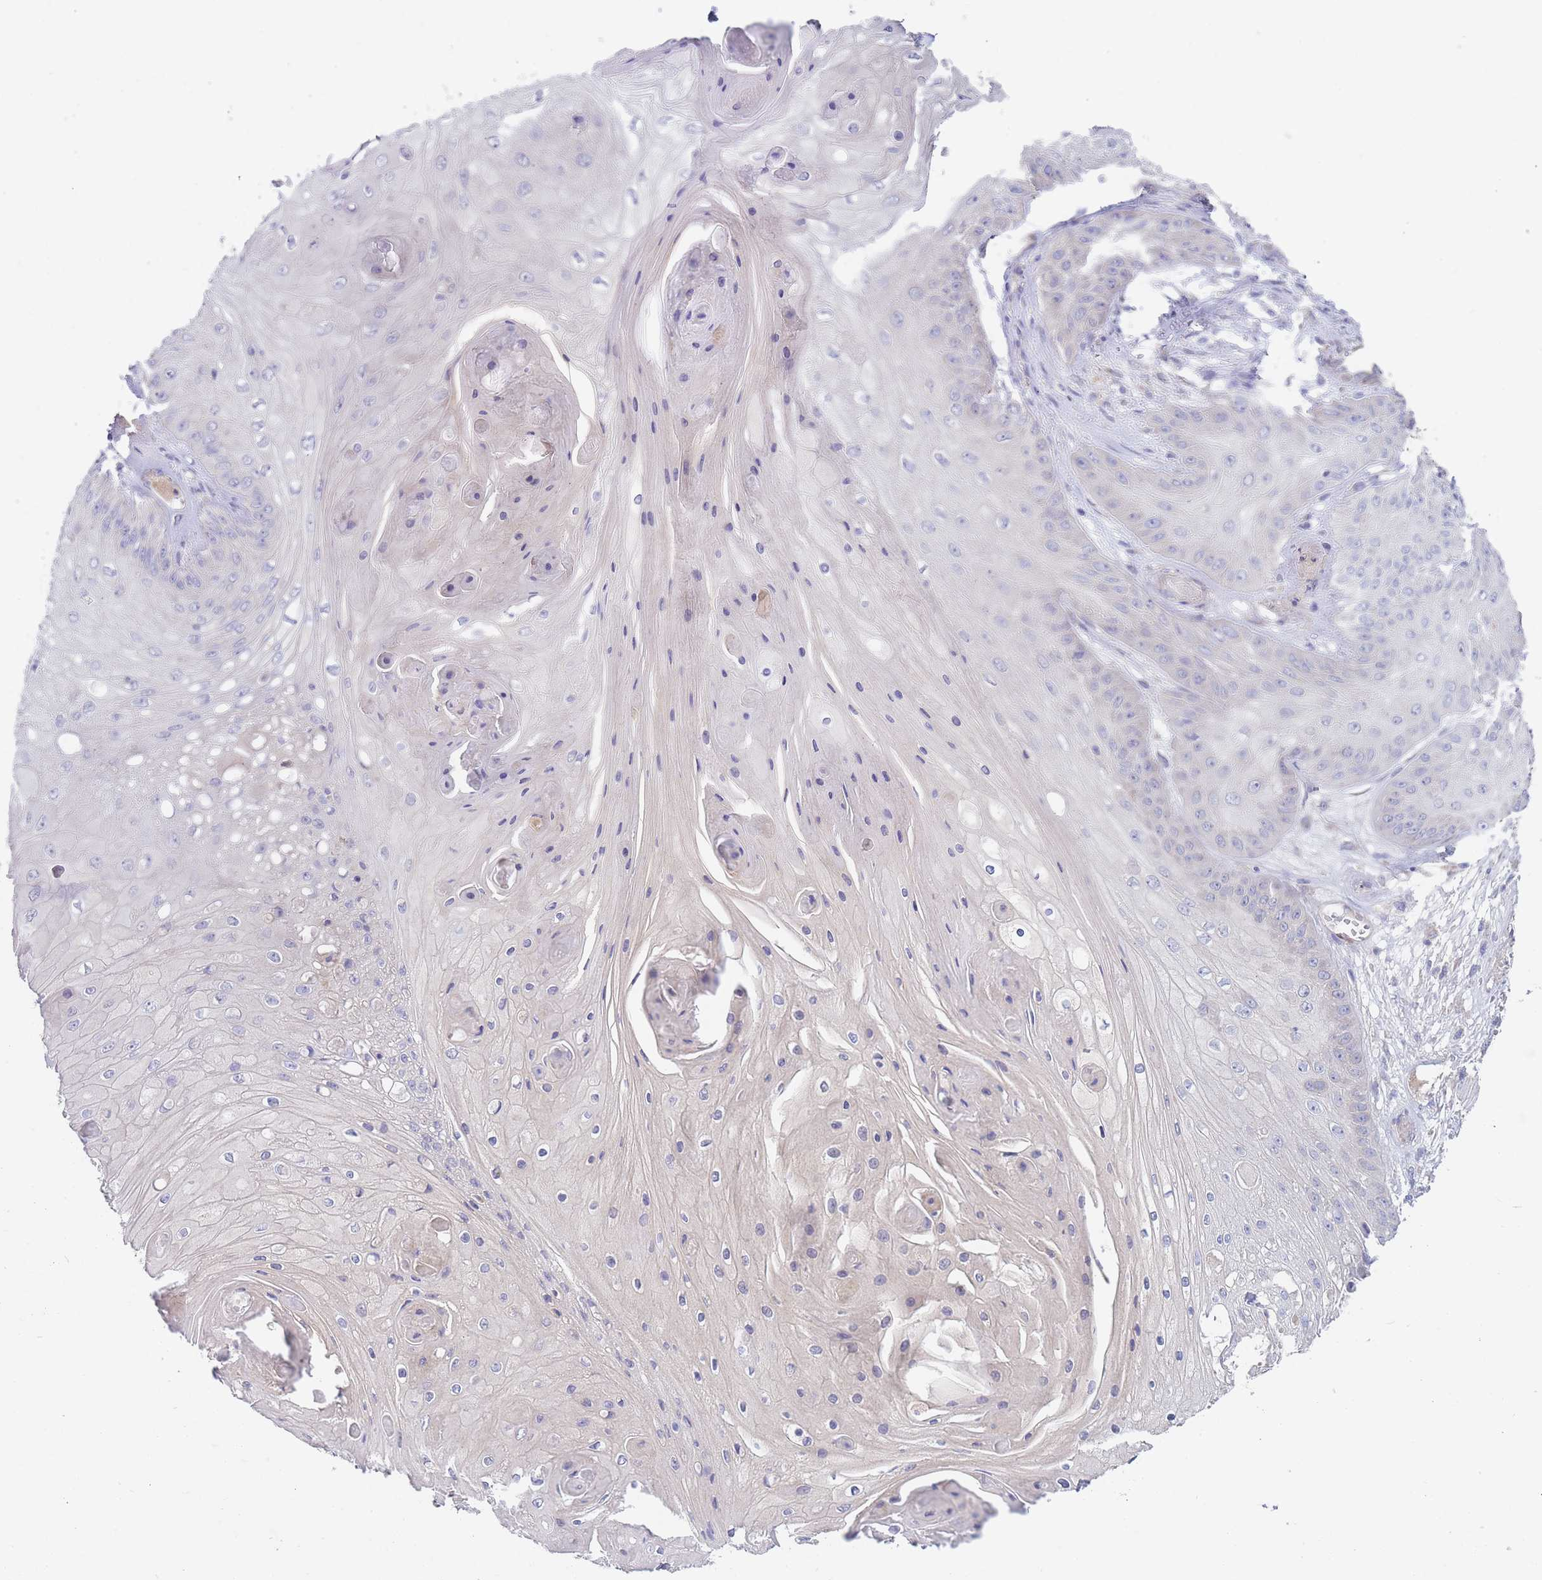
{"staining": {"intensity": "negative", "quantity": "none", "location": "none"}, "tissue": "skin cancer", "cell_type": "Tumor cells", "image_type": "cancer", "snomed": [{"axis": "morphology", "description": "Squamous cell carcinoma, NOS"}, {"axis": "topography", "description": "Skin"}], "caption": "An immunohistochemistry micrograph of skin cancer (squamous cell carcinoma) is shown. There is no staining in tumor cells of skin cancer (squamous cell carcinoma).", "gene": "ZNF281", "patient": {"sex": "male", "age": 70}}